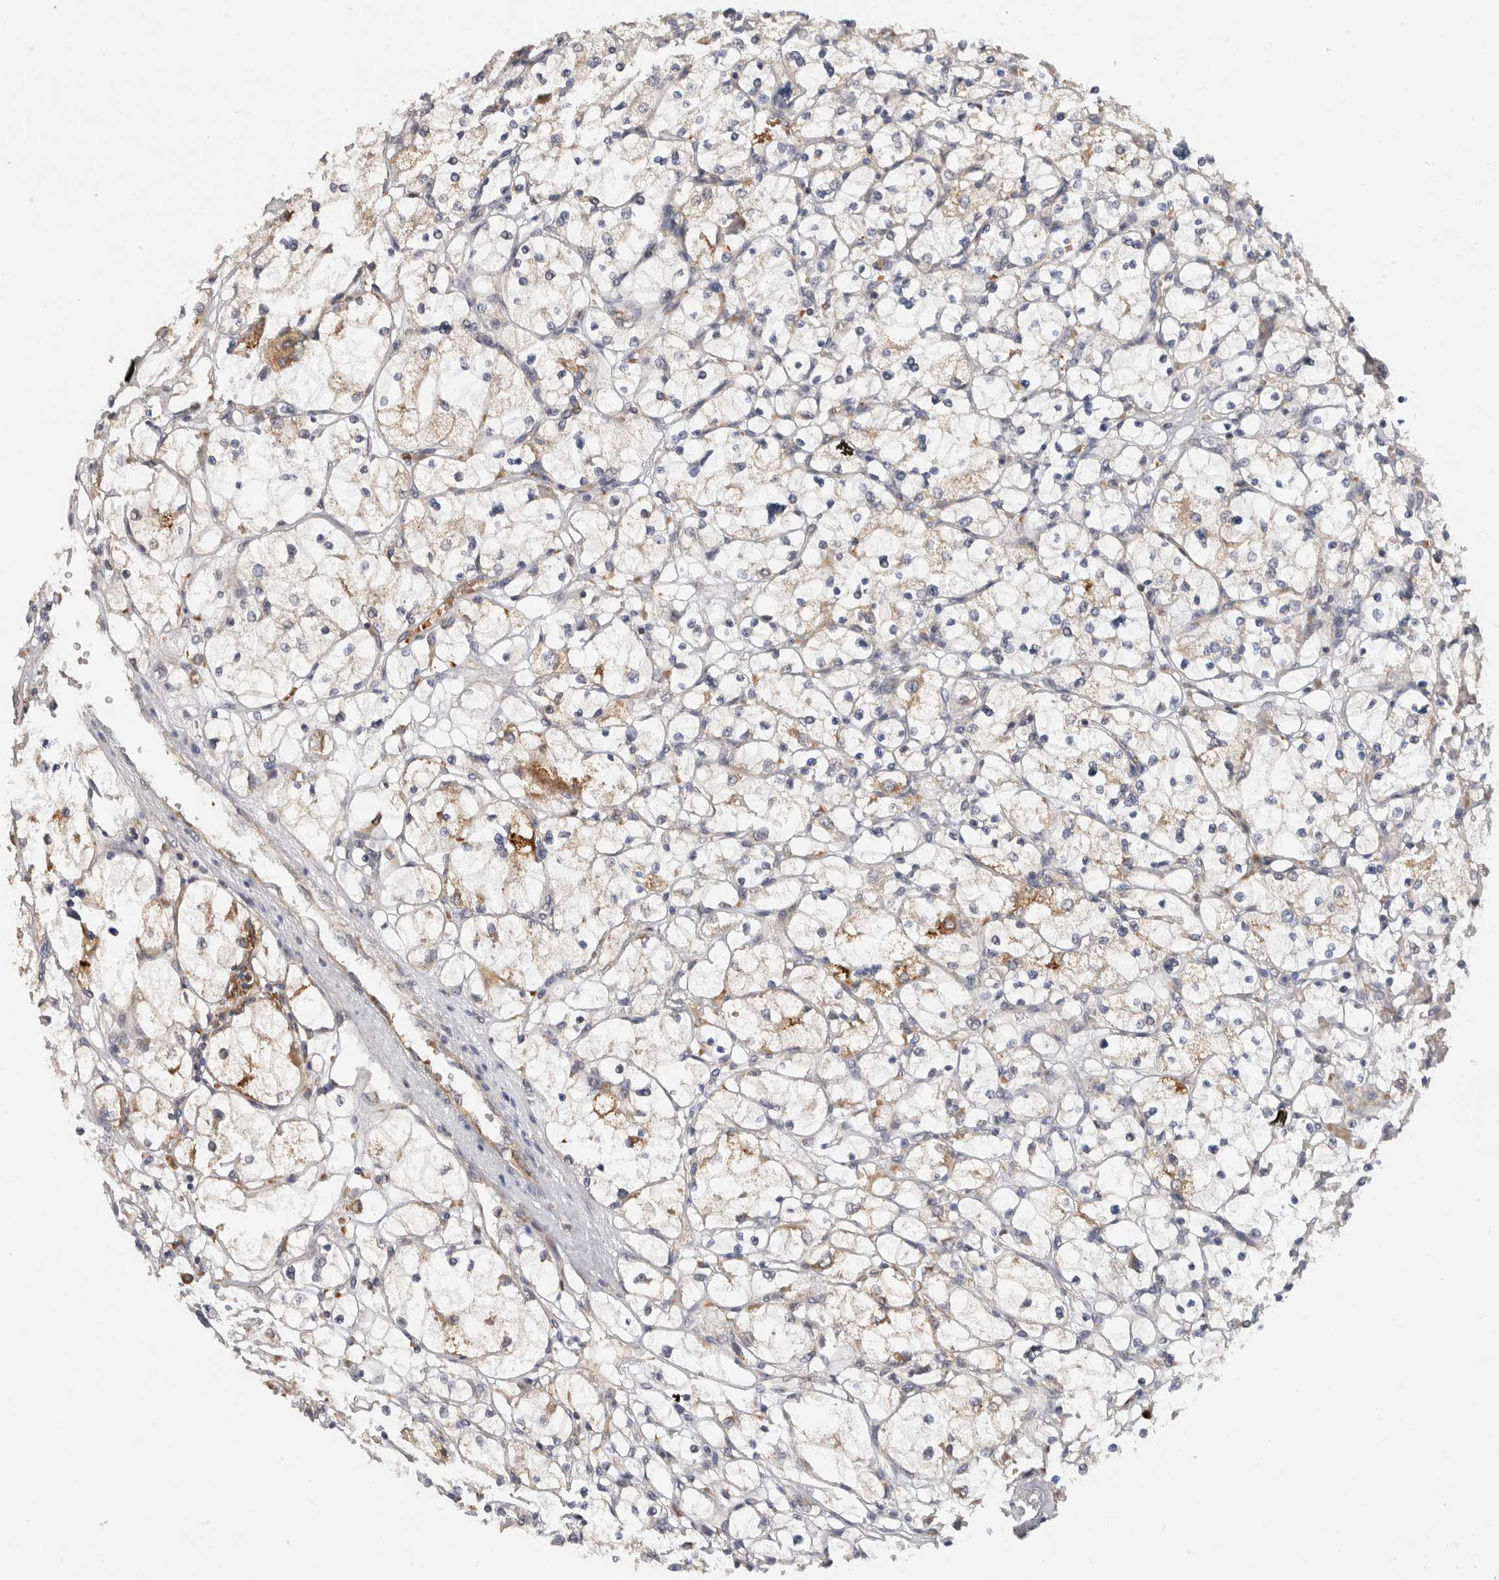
{"staining": {"intensity": "weak", "quantity": "<25%", "location": "cytoplasmic/membranous"}, "tissue": "renal cancer", "cell_type": "Tumor cells", "image_type": "cancer", "snomed": [{"axis": "morphology", "description": "Adenocarcinoma, NOS"}, {"axis": "topography", "description": "Kidney"}], "caption": "Tumor cells show no significant staining in renal adenocarcinoma.", "gene": "APOL2", "patient": {"sex": "female", "age": 83}}